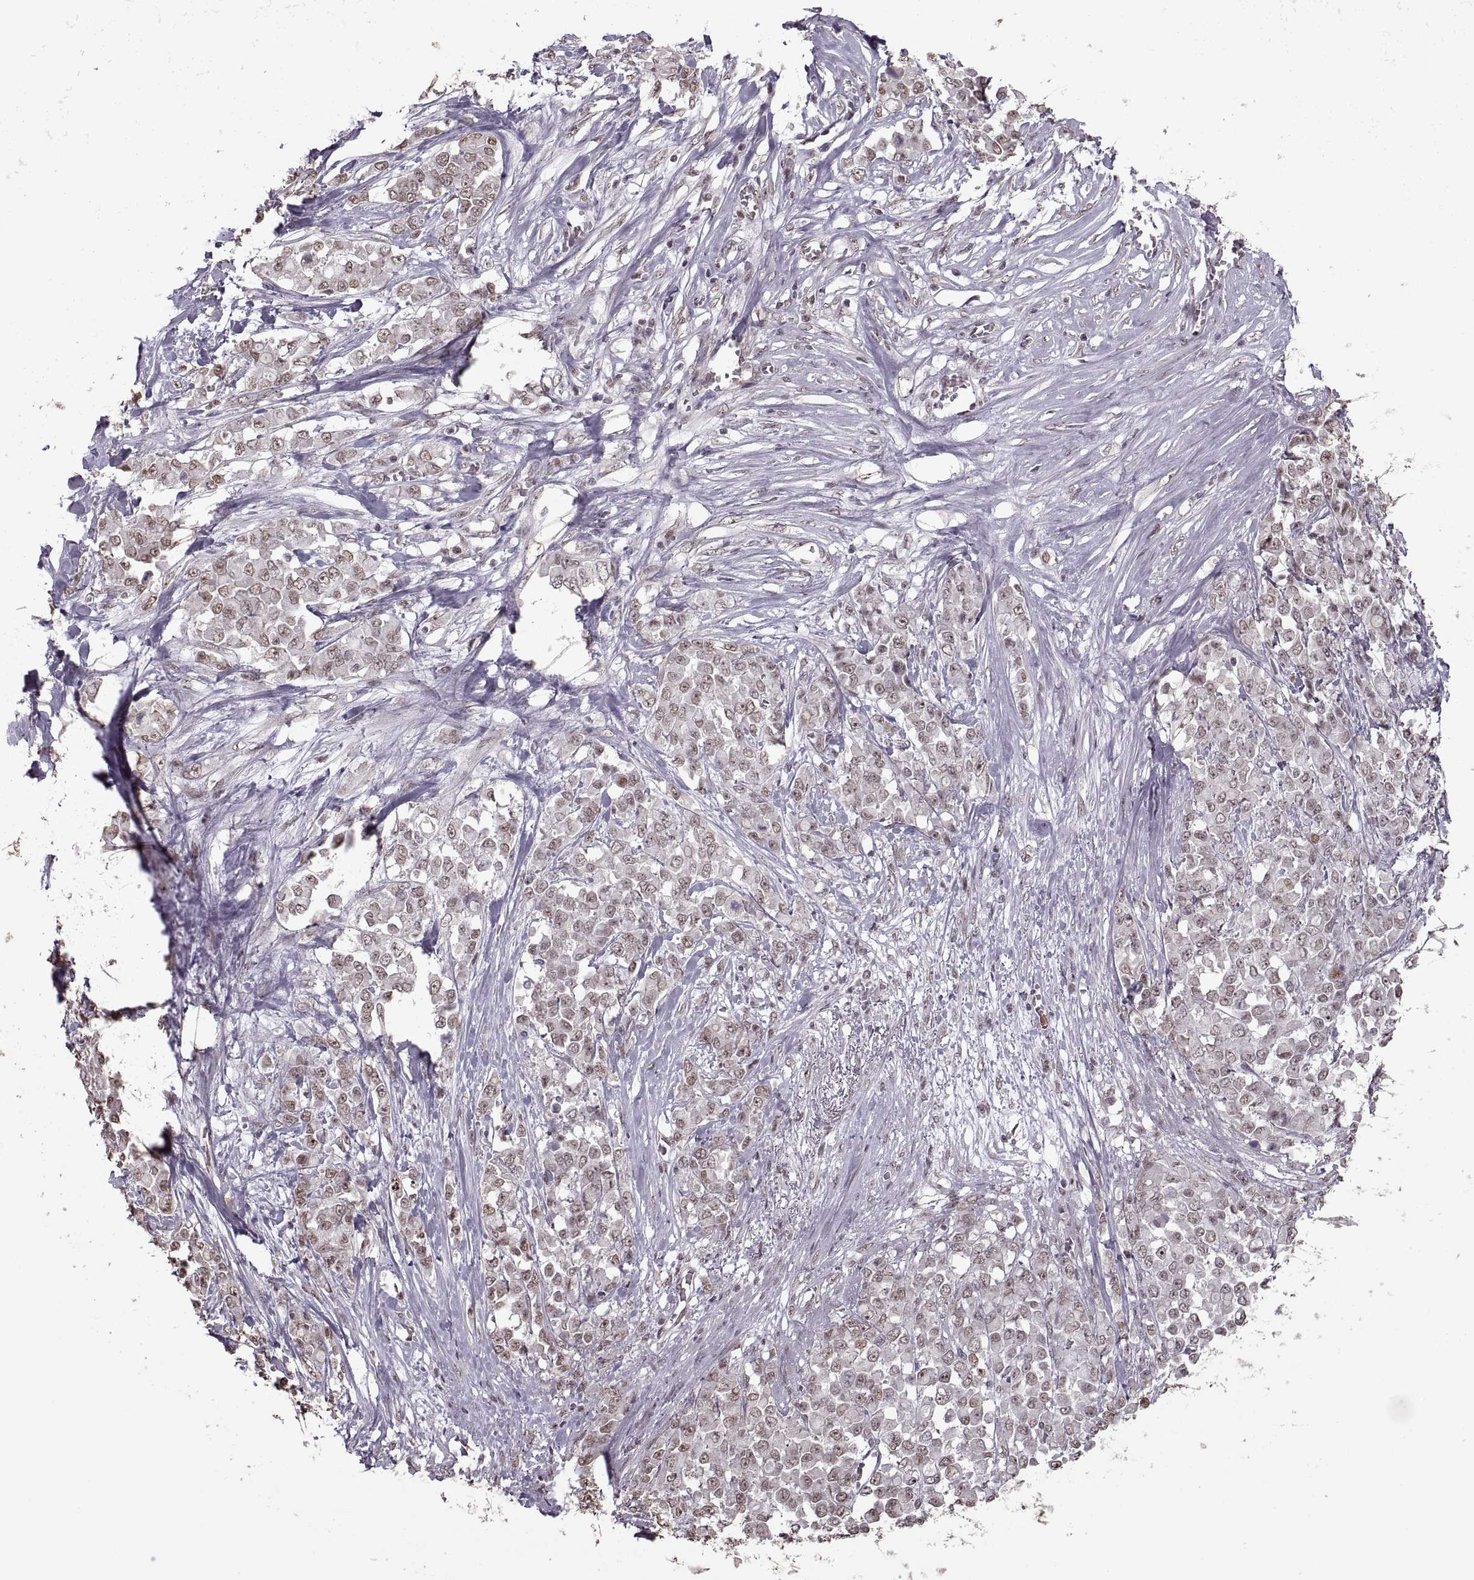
{"staining": {"intensity": "negative", "quantity": "none", "location": "none"}, "tissue": "stomach cancer", "cell_type": "Tumor cells", "image_type": "cancer", "snomed": [{"axis": "morphology", "description": "Adenocarcinoma, NOS"}, {"axis": "topography", "description": "Stomach"}], "caption": "Tumor cells are negative for protein expression in human stomach cancer (adenocarcinoma). Nuclei are stained in blue.", "gene": "PALS1", "patient": {"sex": "female", "age": 76}}